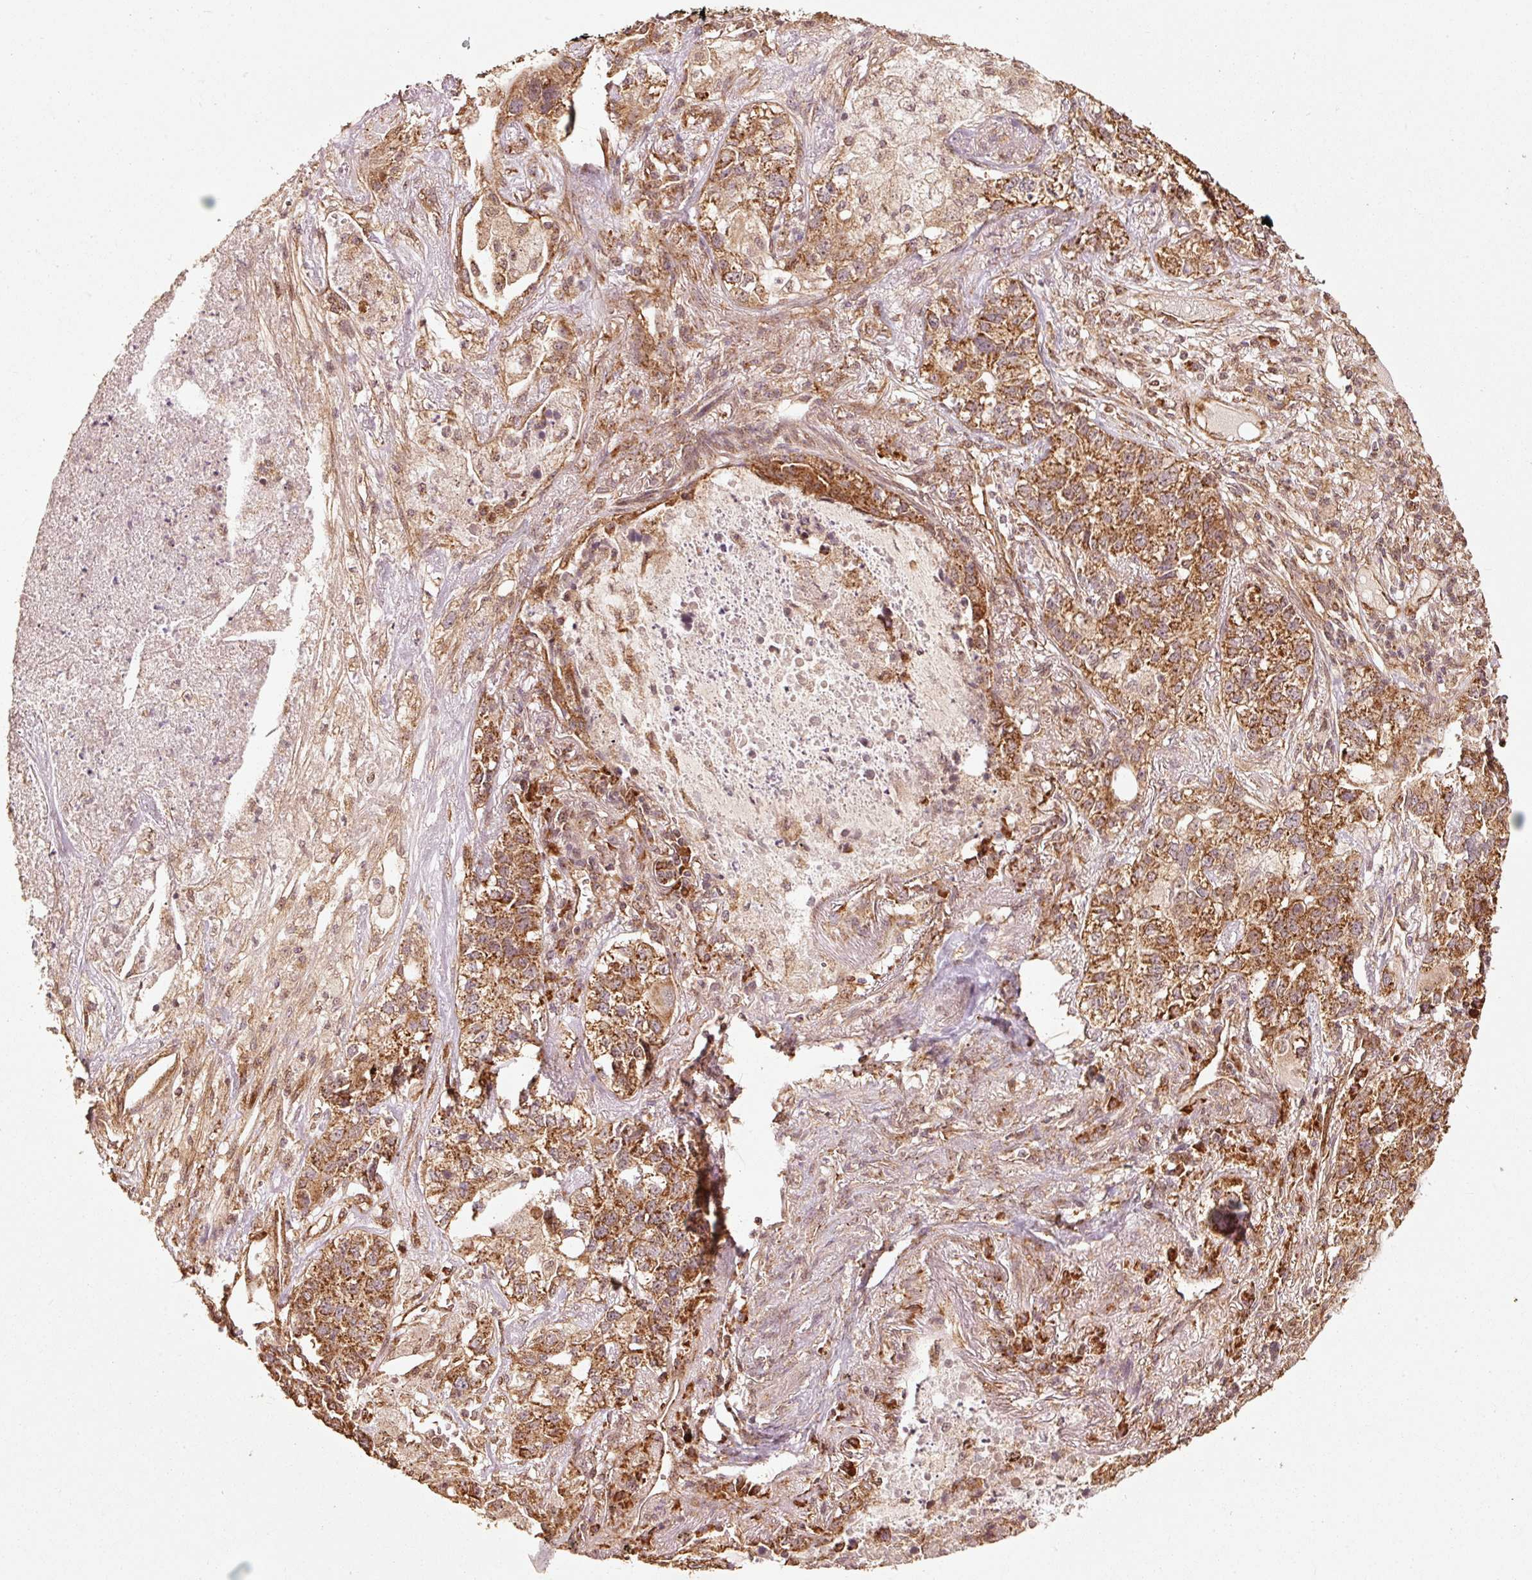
{"staining": {"intensity": "moderate", "quantity": ">75%", "location": "cytoplasmic/membranous"}, "tissue": "lung cancer", "cell_type": "Tumor cells", "image_type": "cancer", "snomed": [{"axis": "morphology", "description": "Adenocarcinoma, NOS"}, {"axis": "topography", "description": "Lung"}], "caption": "Immunohistochemistry (IHC) staining of adenocarcinoma (lung), which shows medium levels of moderate cytoplasmic/membranous expression in approximately >75% of tumor cells indicating moderate cytoplasmic/membranous protein positivity. The staining was performed using DAB (3,3'-diaminobenzidine) (brown) for protein detection and nuclei were counterstained in hematoxylin (blue).", "gene": "MRPL16", "patient": {"sex": "male", "age": 49}}